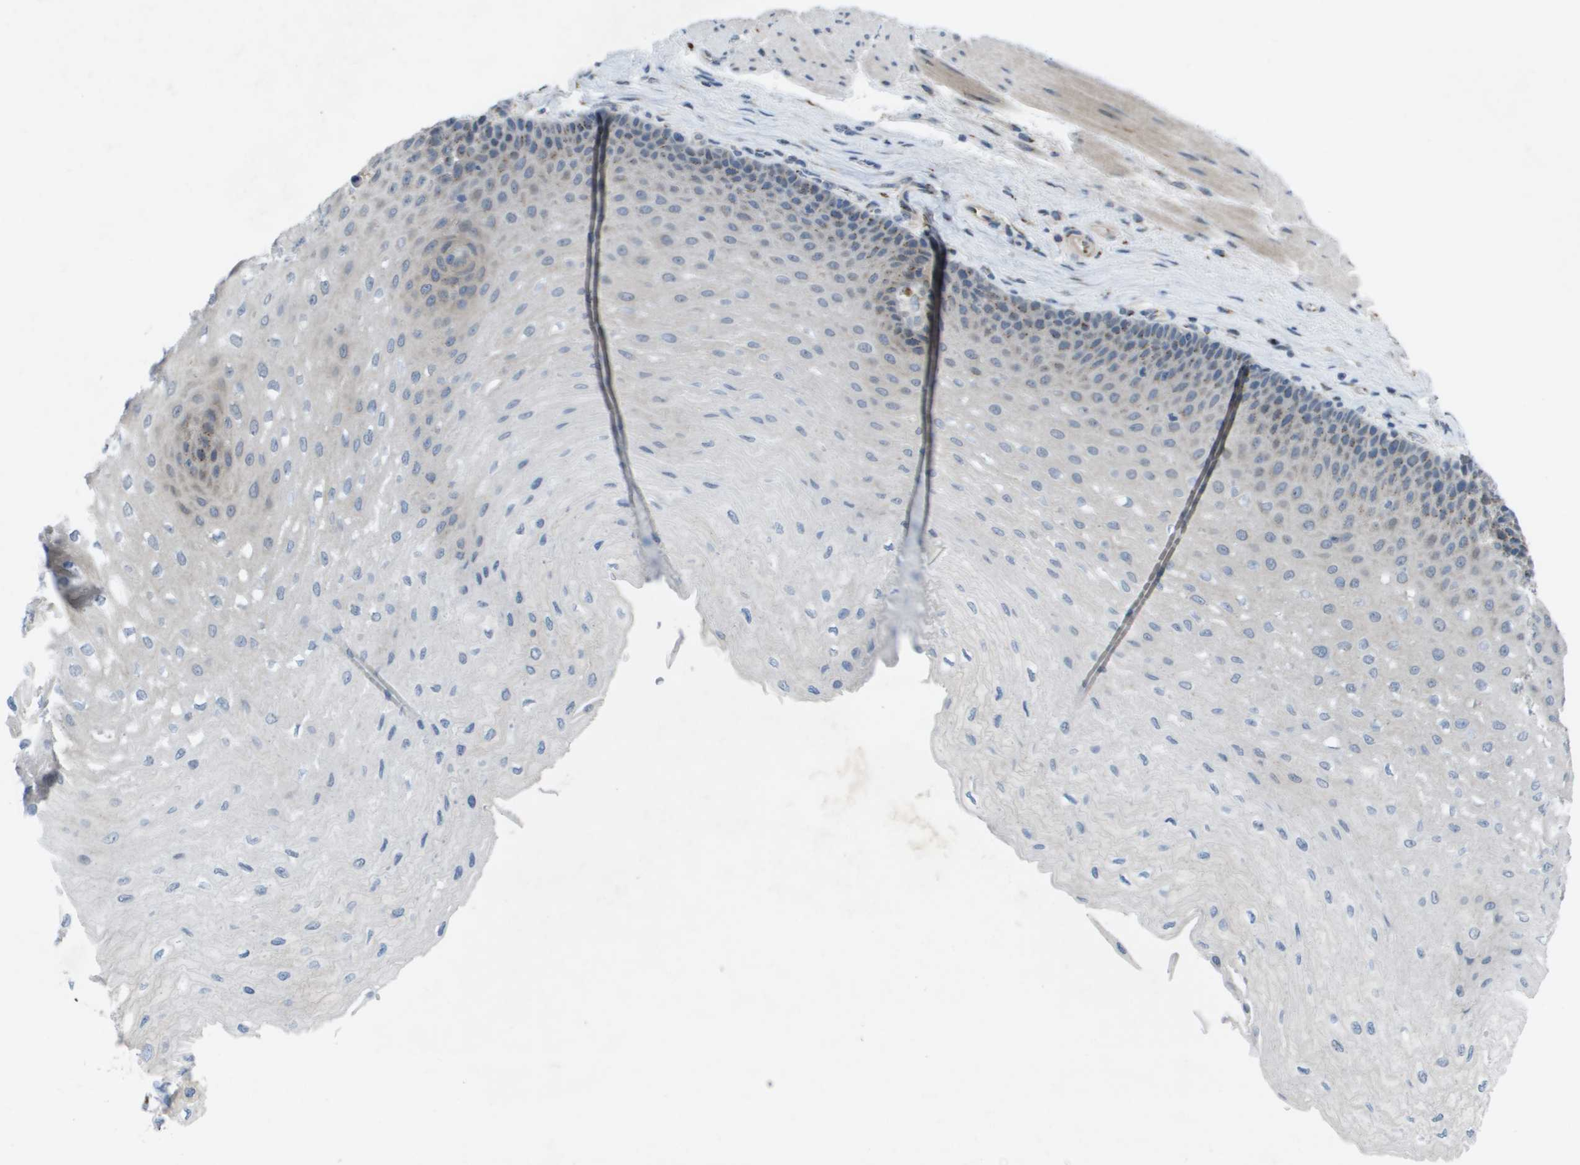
{"staining": {"intensity": "moderate", "quantity": "<25%", "location": "cytoplasmic/membranous"}, "tissue": "esophagus", "cell_type": "Squamous epithelial cells", "image_type": "normal", "snomed": [{"axis": "morphology", "description": "Normal tissue, NOS"}, {"axis": "topography", "description": "Esophagus"}], "caption": "Immunohistochemical staining of unremarkable human esophagus displays low levels of moderate cytoplasmic/membranous positivity in approximately <25% of squamous epithelial cells. The staining was performed using DAB, with brown indicating positive protein expression. Nuclei are stained blue with hematoxylin.", "gene": "QSOX2", "patient": {"sex": "female", "age": 72}}